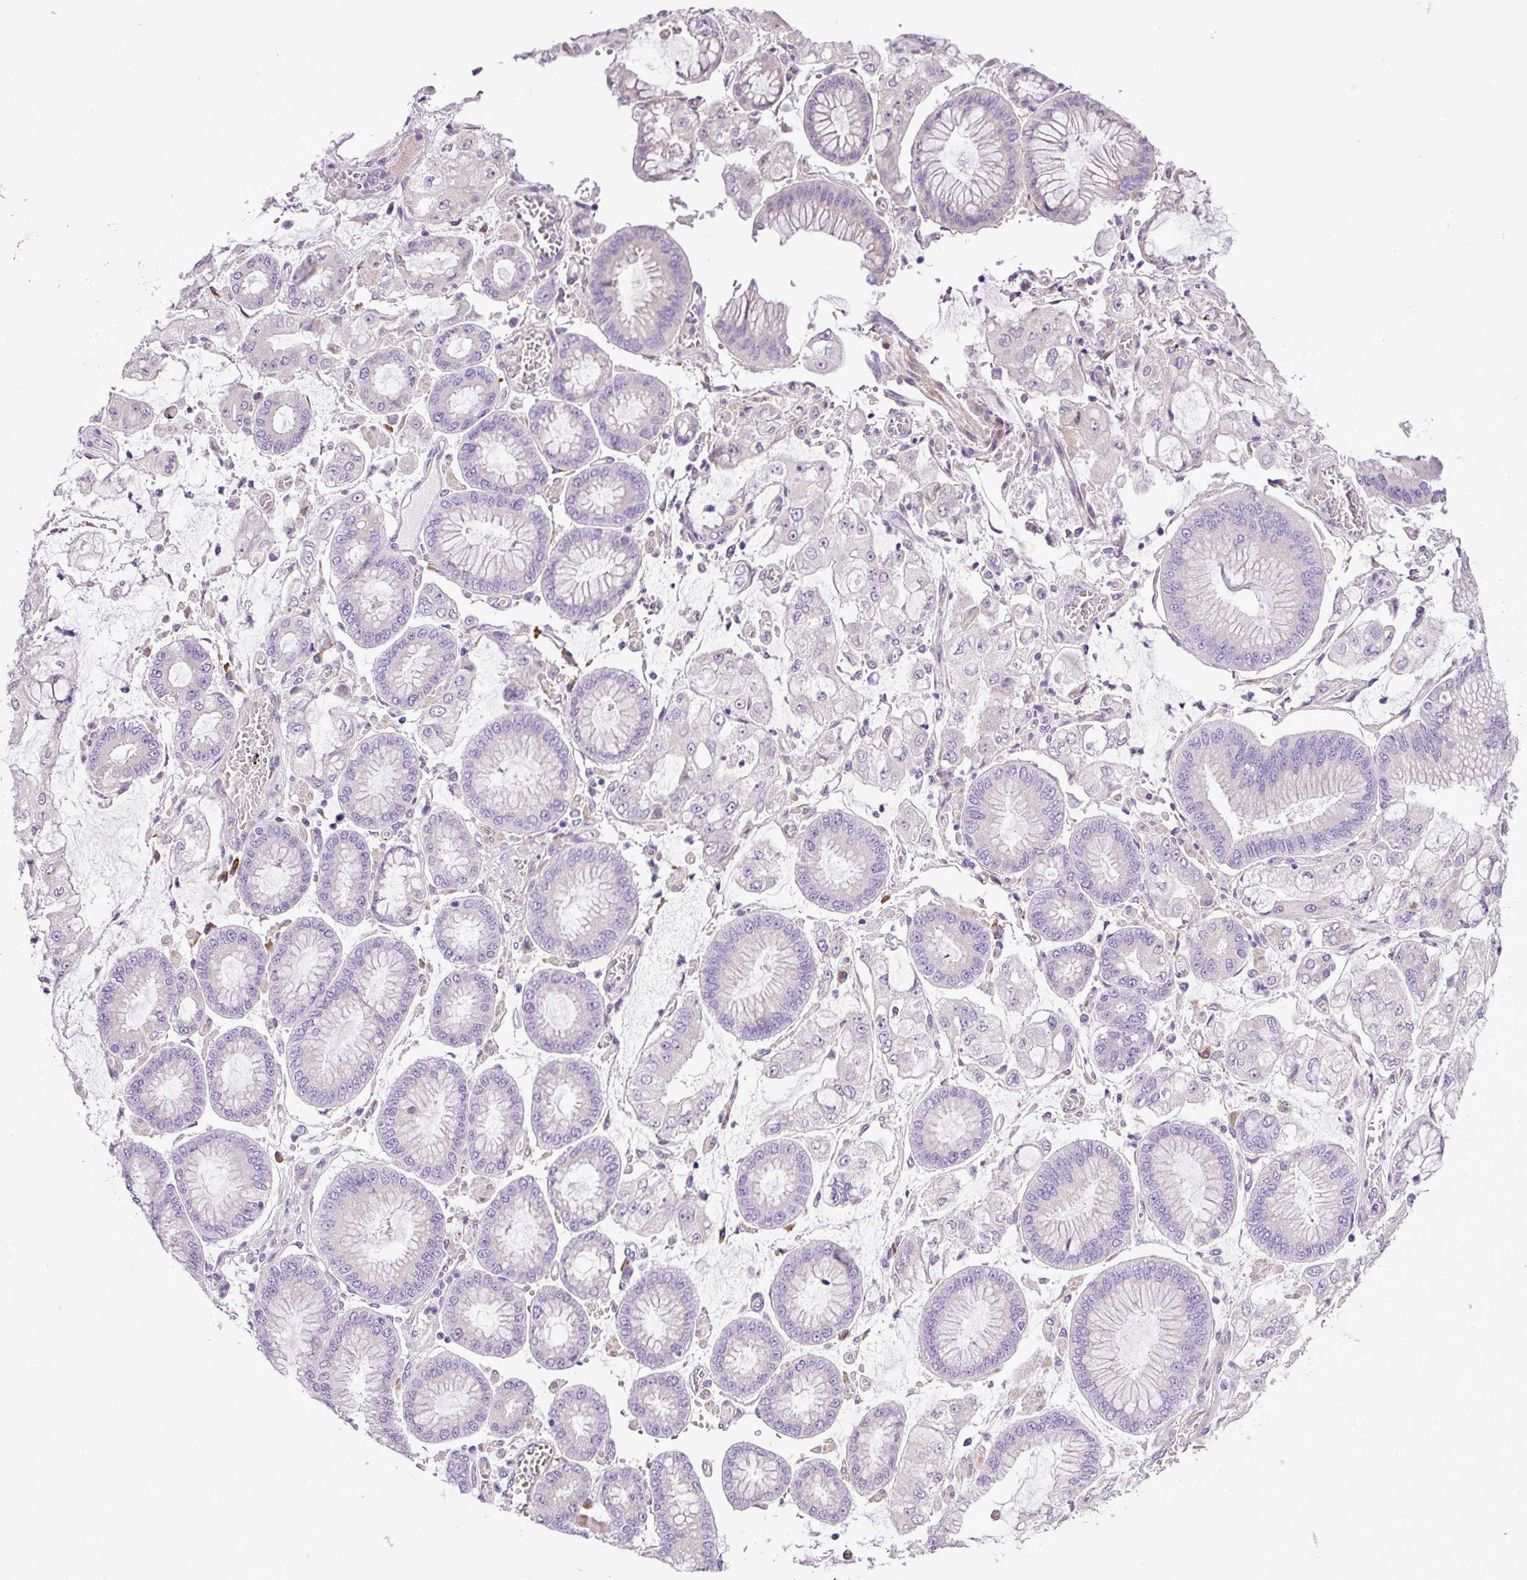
{"staining": {"intensity": "negative", "quantity": "none", "location": "none"}, "tissue": "stomach cancer", "cell_type": "Tumor cells", "image_type": "cancer", "snomed": [{"axis": "morphology", "description": "Adenocarcinoma, NOS"}, {"axis": "topography", "description": "Stomach"}], "caption": "The immunohistochemistry (IHC) micrograph has no significant expression in tumor cells of stomach adenocarcinoma tissue.", "gene": "MOCS3", "patient": {"sex": "male", "age": 76}}